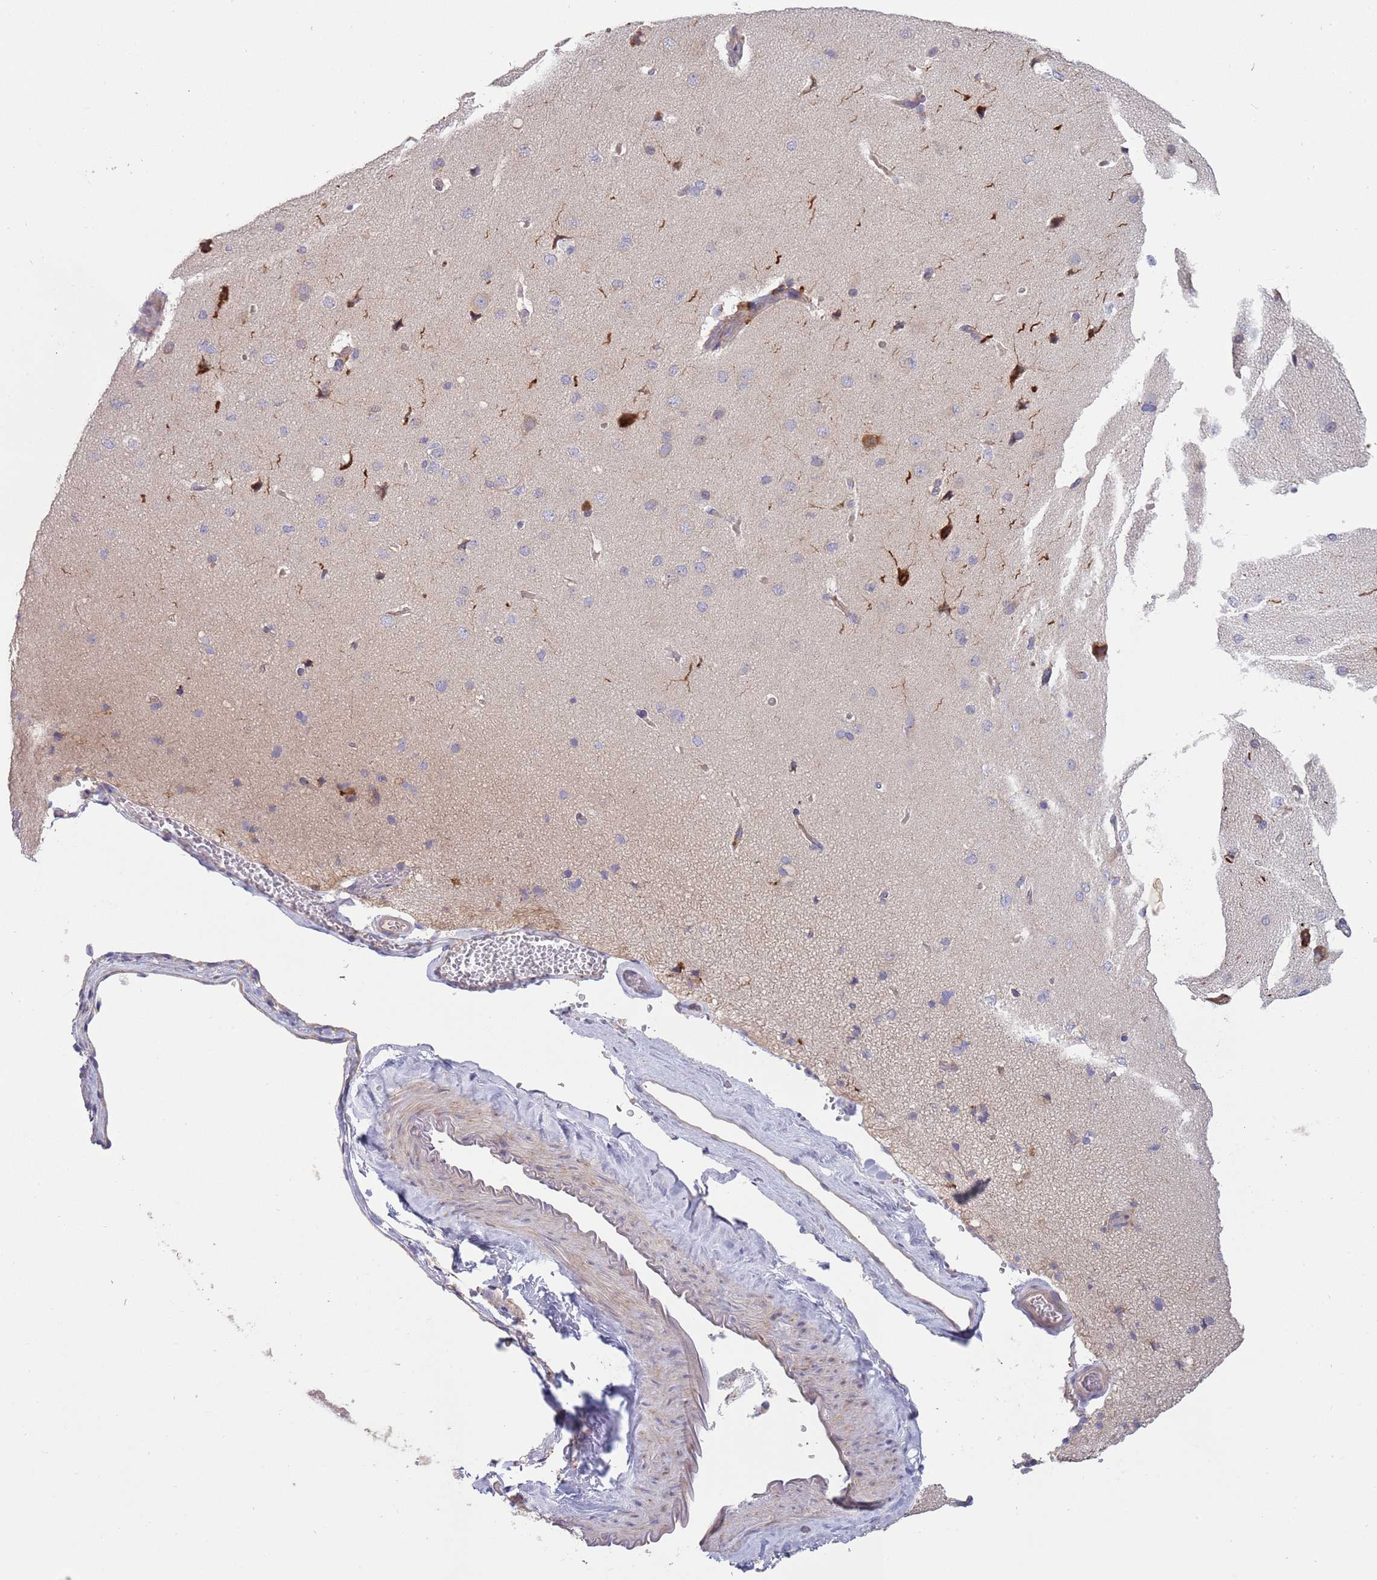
{"staining": {"intensity": "negative", "quantity": "none", "location": "none"}, "tissue": "cerebral cortex", "cell_type": "Endothelial cells", "image_type": "normal", "snomed": [{"axis": "morphology", "description": "Normal tissue, NOS"}, {"axis": "topography", "description": "Cerebral cortex"}], "caption": "The micrograph reveals no staining of endothelial cells in benign cerebral cortex.", "gene": "ARMCX6", "patient": {"sex": "male", "age": 62}}